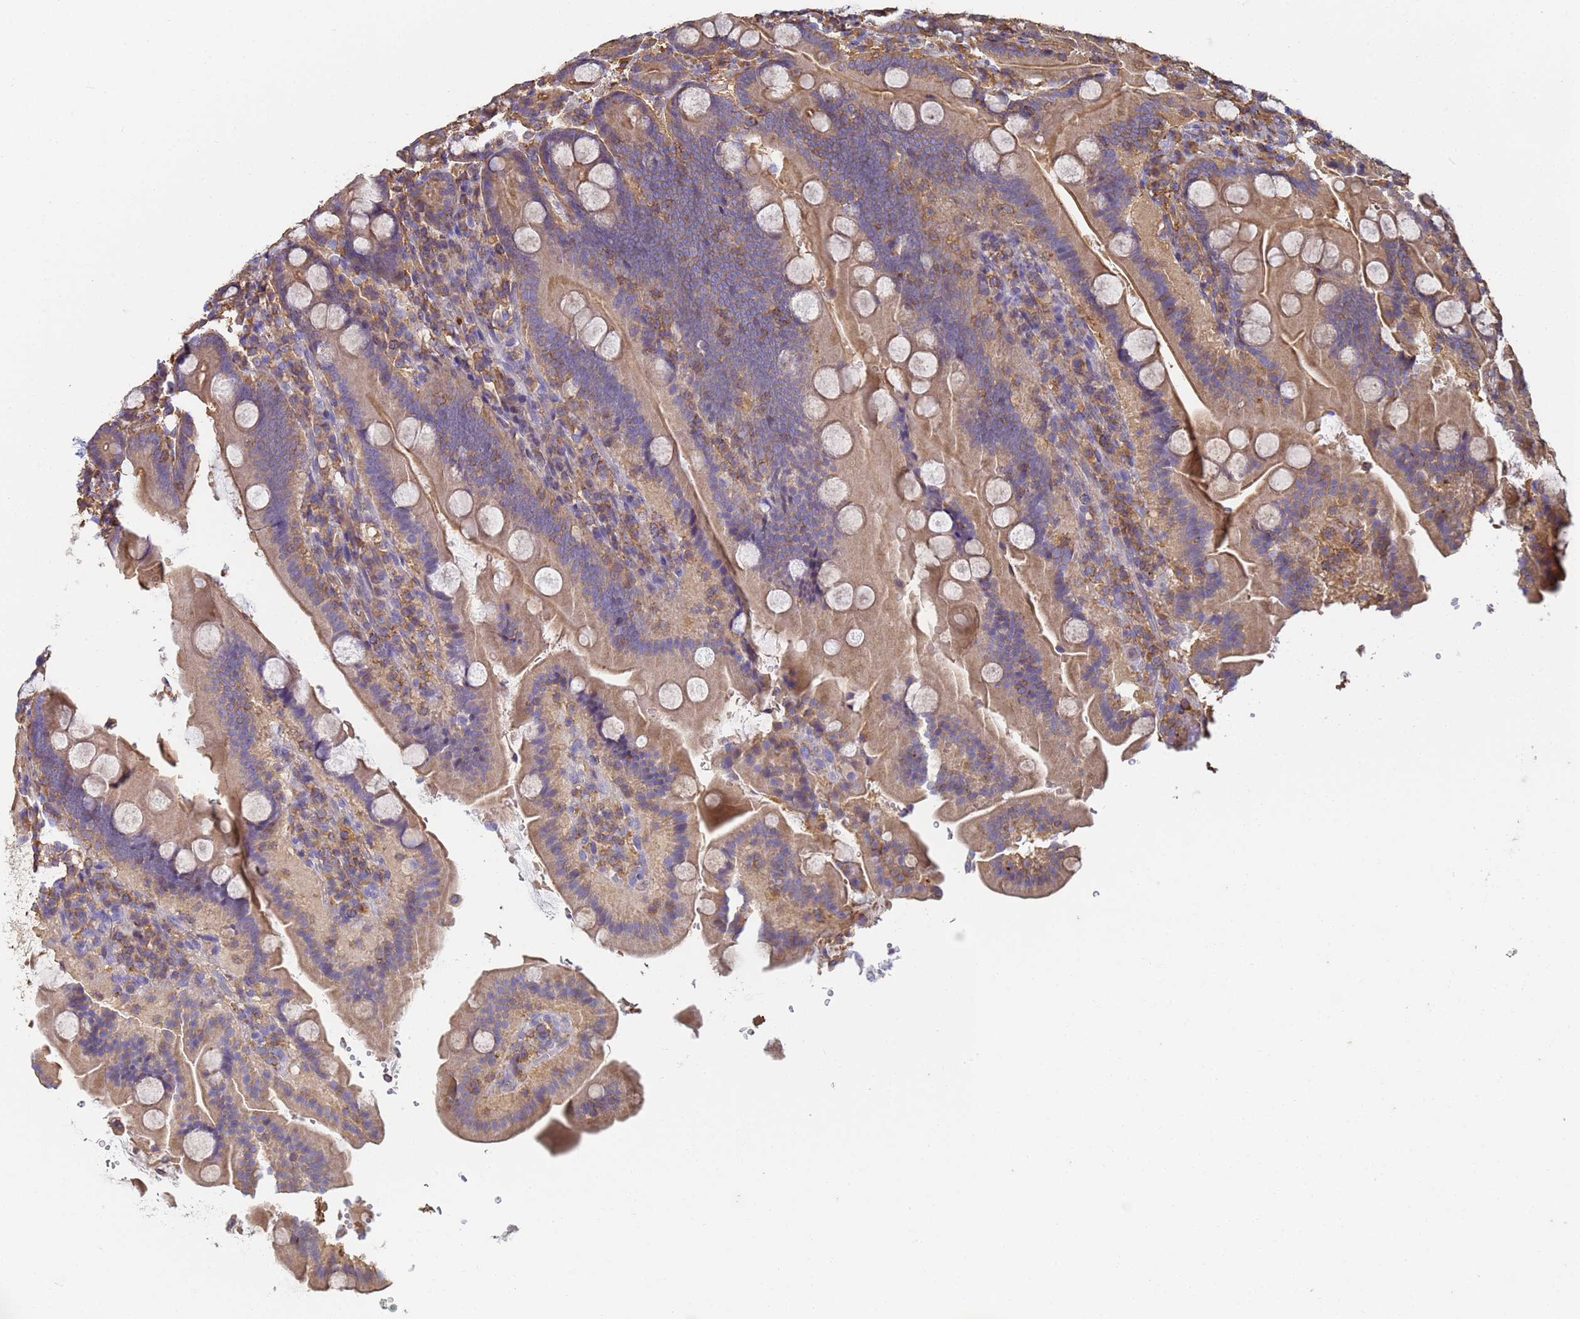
{"staining": {"intensity": "moderate", "quantity": "25%-75%", "location": "cytoplasmic/membranous"}, "tissue": "duodenum", "cell_type": "Glandular cells", "image_type": "normal", "snomed": [{"axis": "morphology", "description": "Normal tissue, NOS"}, {"axis": "topography", "description": "Duodenum"}], "caption": "This is an image of IHC staining of normal duodenum, which shows moderate positivity in the cytoplasmic/membranous of glandular cells.", "gene": "ZNG1A", "patient": {"sex": "male", "age": 55}}